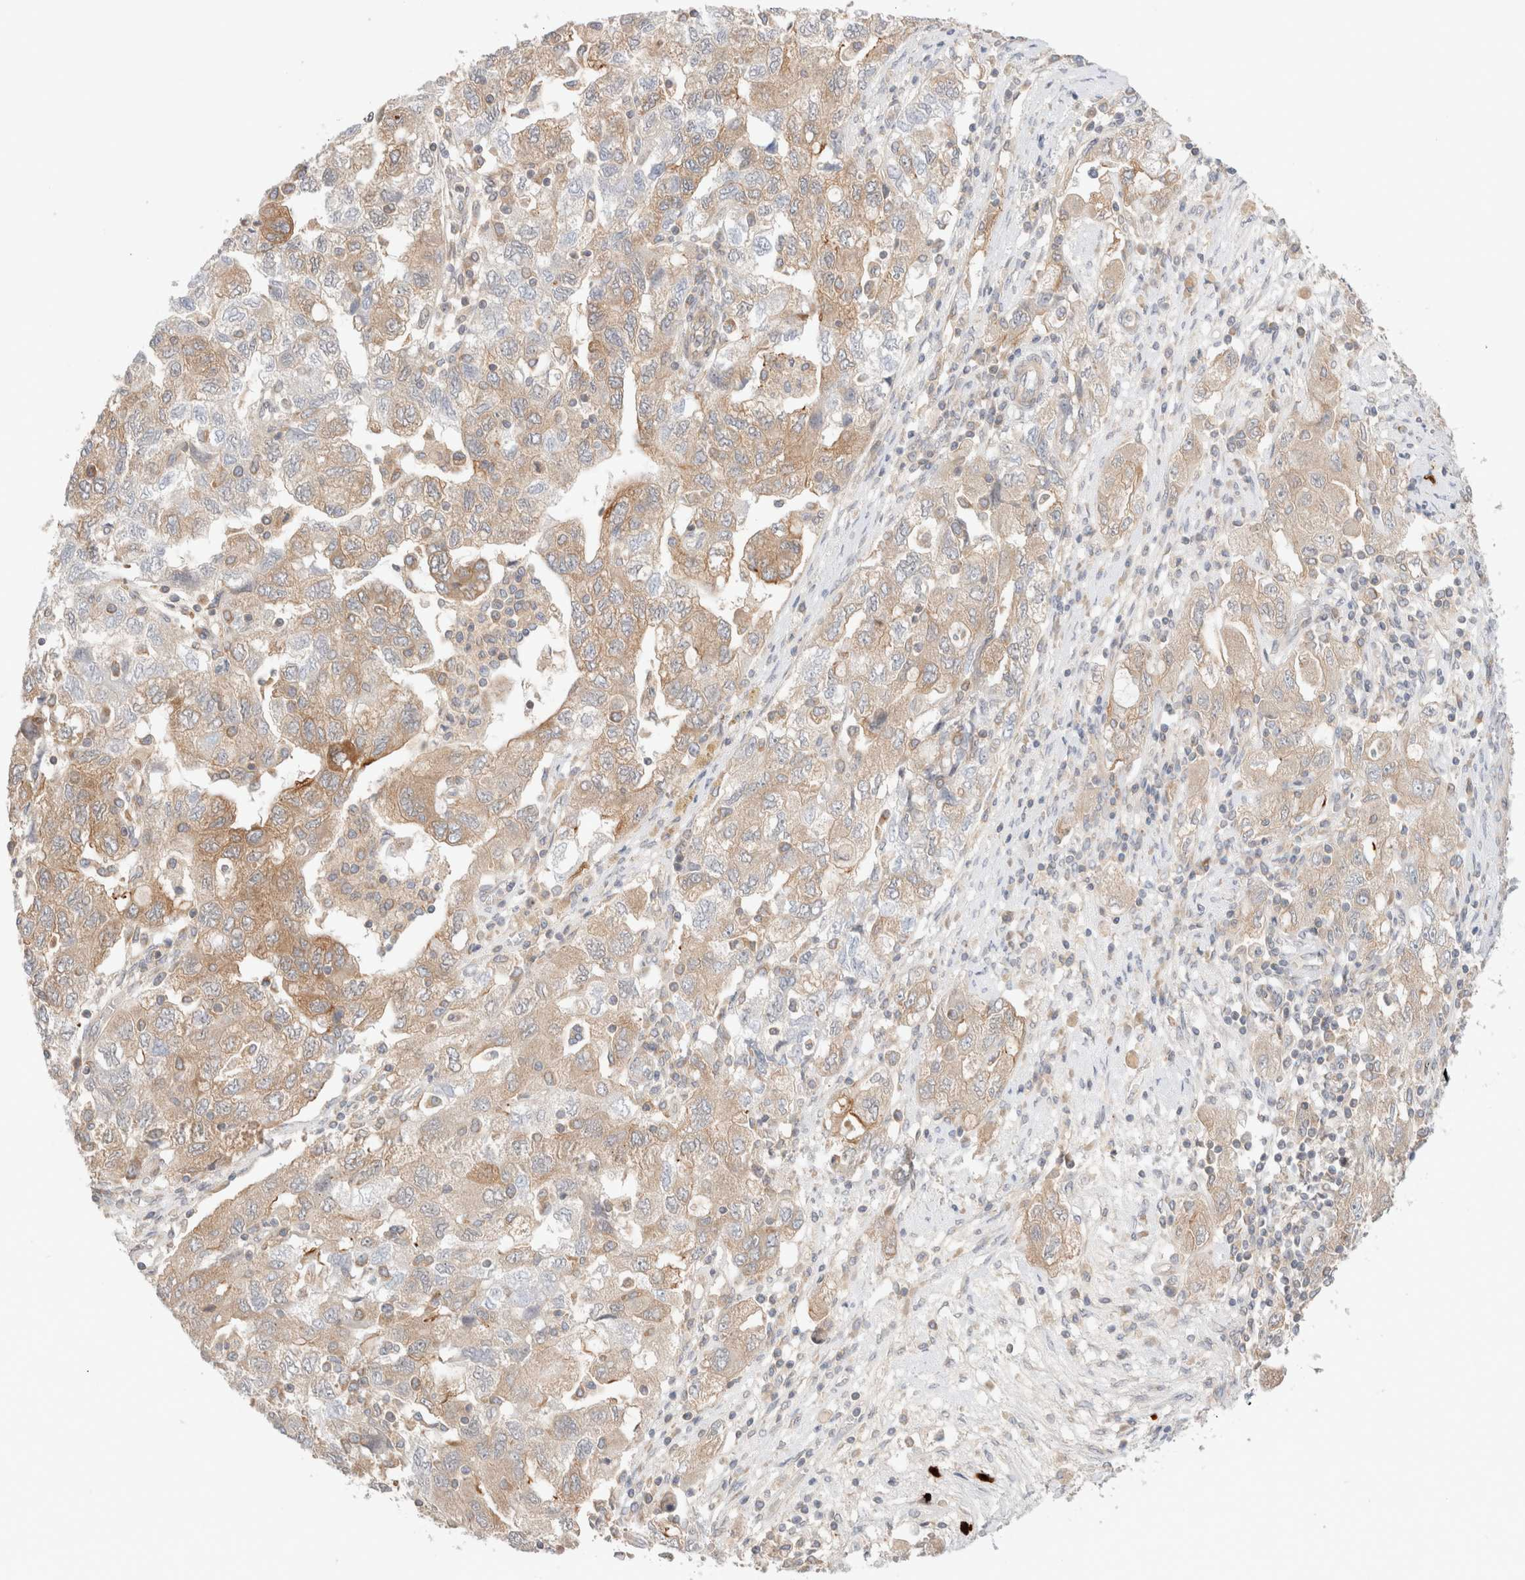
{"staining": {"intensity": "weak", "quantity": ">75%", "location": "cytoplasmic/membranous"}, "tissue": "ovarian cancer", "cell_type": "Tumor cells", "image_type": "cancer", "snomed": [{"axis": "morphology", "description": "Carcinoma, NOS"}, {"axis": "morphology", "description": "Cystadenocarcinoma, serous, NOS"}, {"axis": "topography", "description": "Ovary"}], "caption": "The photomicrograph exhibits immunohistochemical staining of serous cystadenocarcinoma (ovarian). There is weak cytoplasmic/membranous expression is seen in approximately >75% of tumor cells.", "gene": "MARK3", "patient": {"sex": "female", "age": 69}}